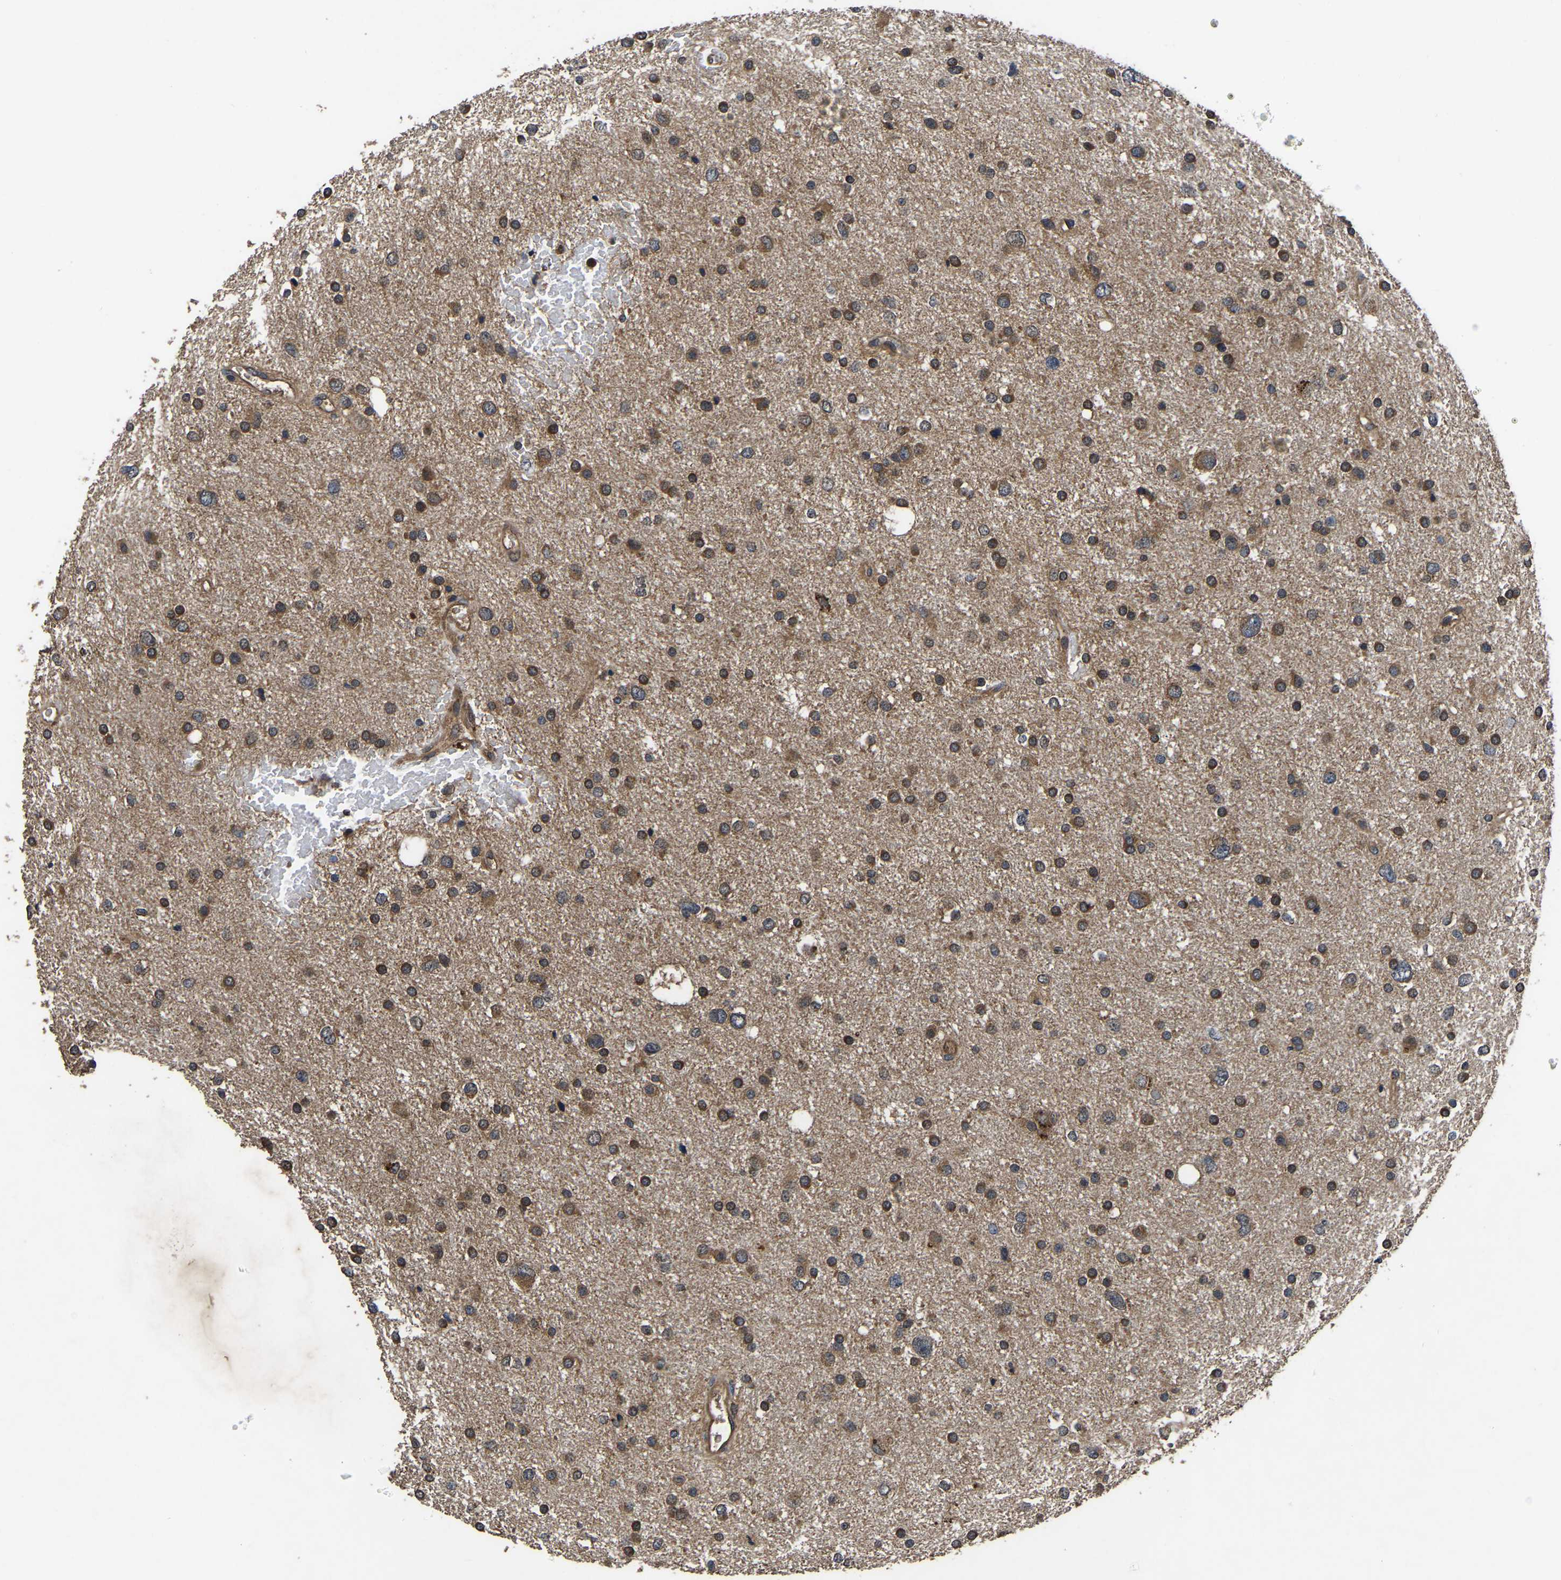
{"staining": {"intensity": "moderate", "quantity": ">75%", "location": "cytoplasmic/membranous"}, "tissue": "glioma", "cell_type": "Tumor cells", "image_type": "cancer", "snomed": [{"axis": "morphology", "description": "Glioma, malignant, Low grade"}, {"axis": "topography", "description": "Brain"}], "caption": "Immunohistochemical staining of malignant glioma (low-grade) exhibits medium levels of moderate cytoplasmic/membranous positivity in approximately >75% of tumor cells.", "gene": "CRYZL1", "patient": {"sex": "female", "age": 37}}